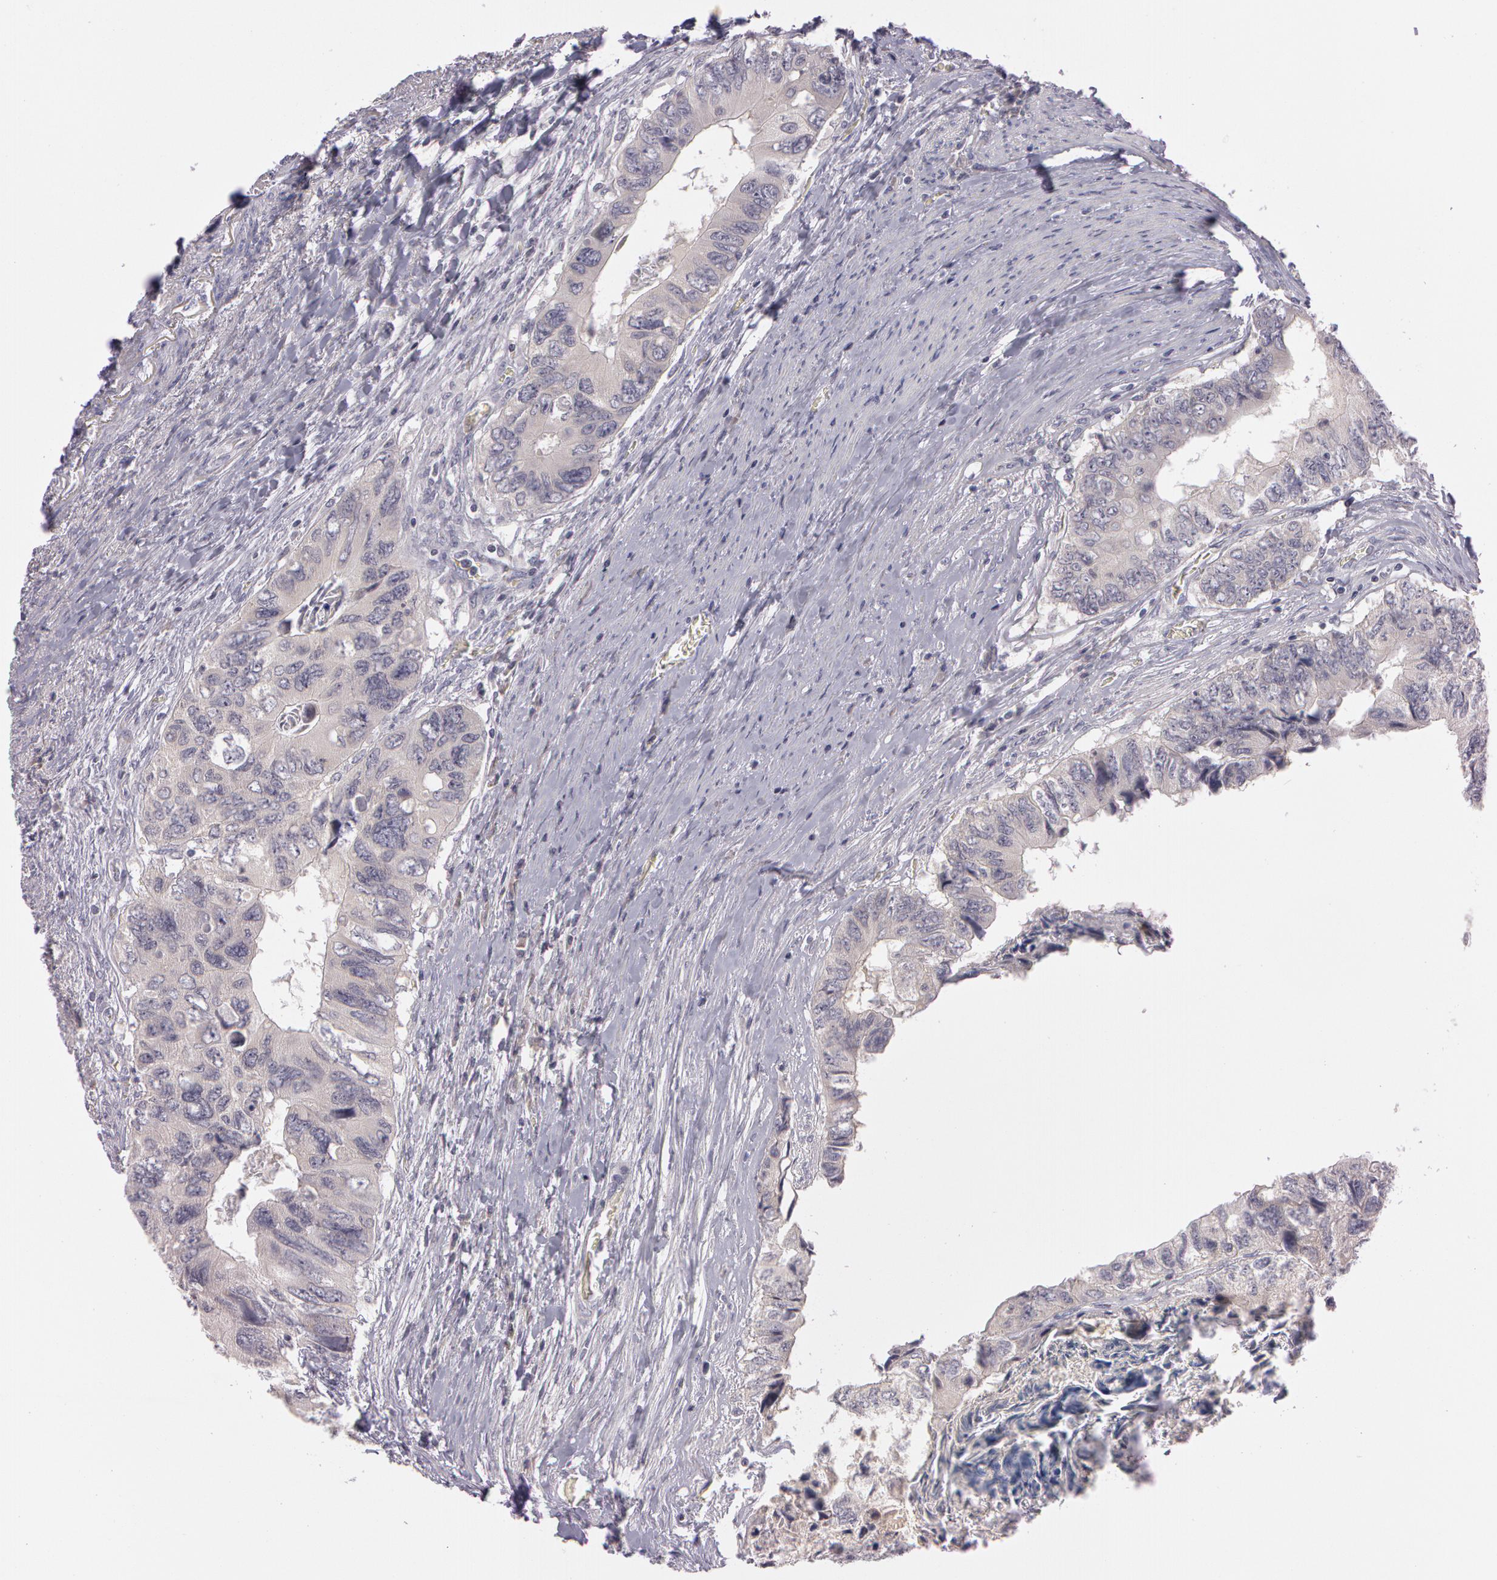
{"staining": {"intensity": "weak", "quantity": ">75%", "location": "cytoplasmic/membranous"}, "tissue": "colorectal cancer", "cell_type": "Tumor cells", "image_type": "cancer", "snomed": [{"axis": "morphology", "description": "Adenocarcinoma, NOS"}, {"axis": "topography", "description": "Rectum"}], "caption": "Tumor cells demonstrate low levels of weak cytoplasmic/membranous staining in approximately >75% of cells in human colorectal adenocarcinoma.", "gene": "MXRA5", "patient": {"sex": "female", "age": 82}}